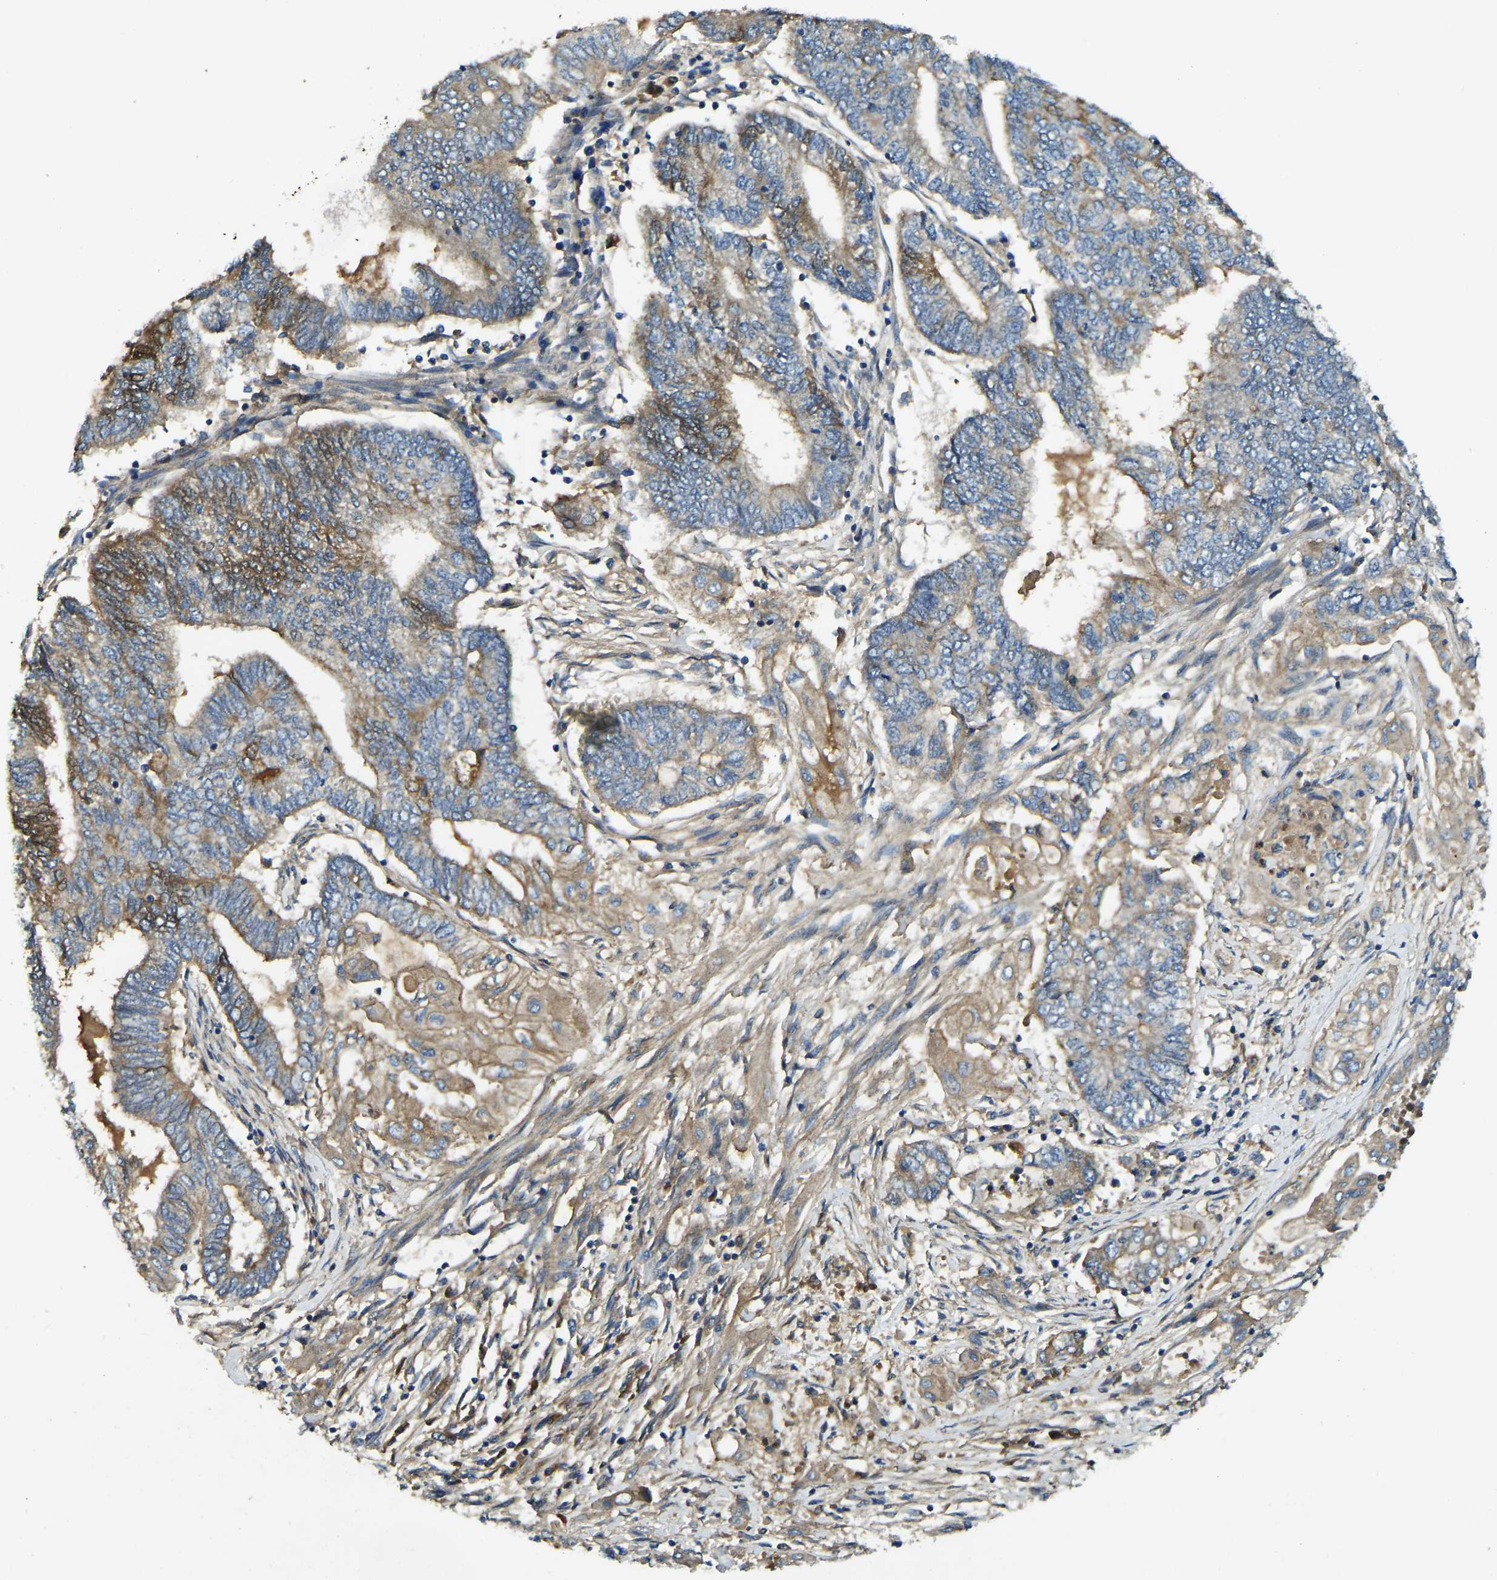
{"staining": {"intensity": "weak", "quantity": "25%-75%", "location": "cytoplasmic/membranous"}, "tissue": "endometrial cancer", "cell_type": "Tumor cells", "image_type": "cancer", "snomed": [{"axis": "morphology", "description": "Adenocarcinoma, NOS"}, {"axis": "topography", "description": "Uterus"}, {"axis": "topography", "description": "Endometrium"}], "caption": "The image shows staining of endometrial cancer (adenocarcinoma), revealing weak cytoplasmic/membranous protein staining (brown color) within tumor cells. (IHC, brightfield microscopy, high magnification).", "gene": "ATP8B1", "patient": {"sex": "female", "age": 70}}